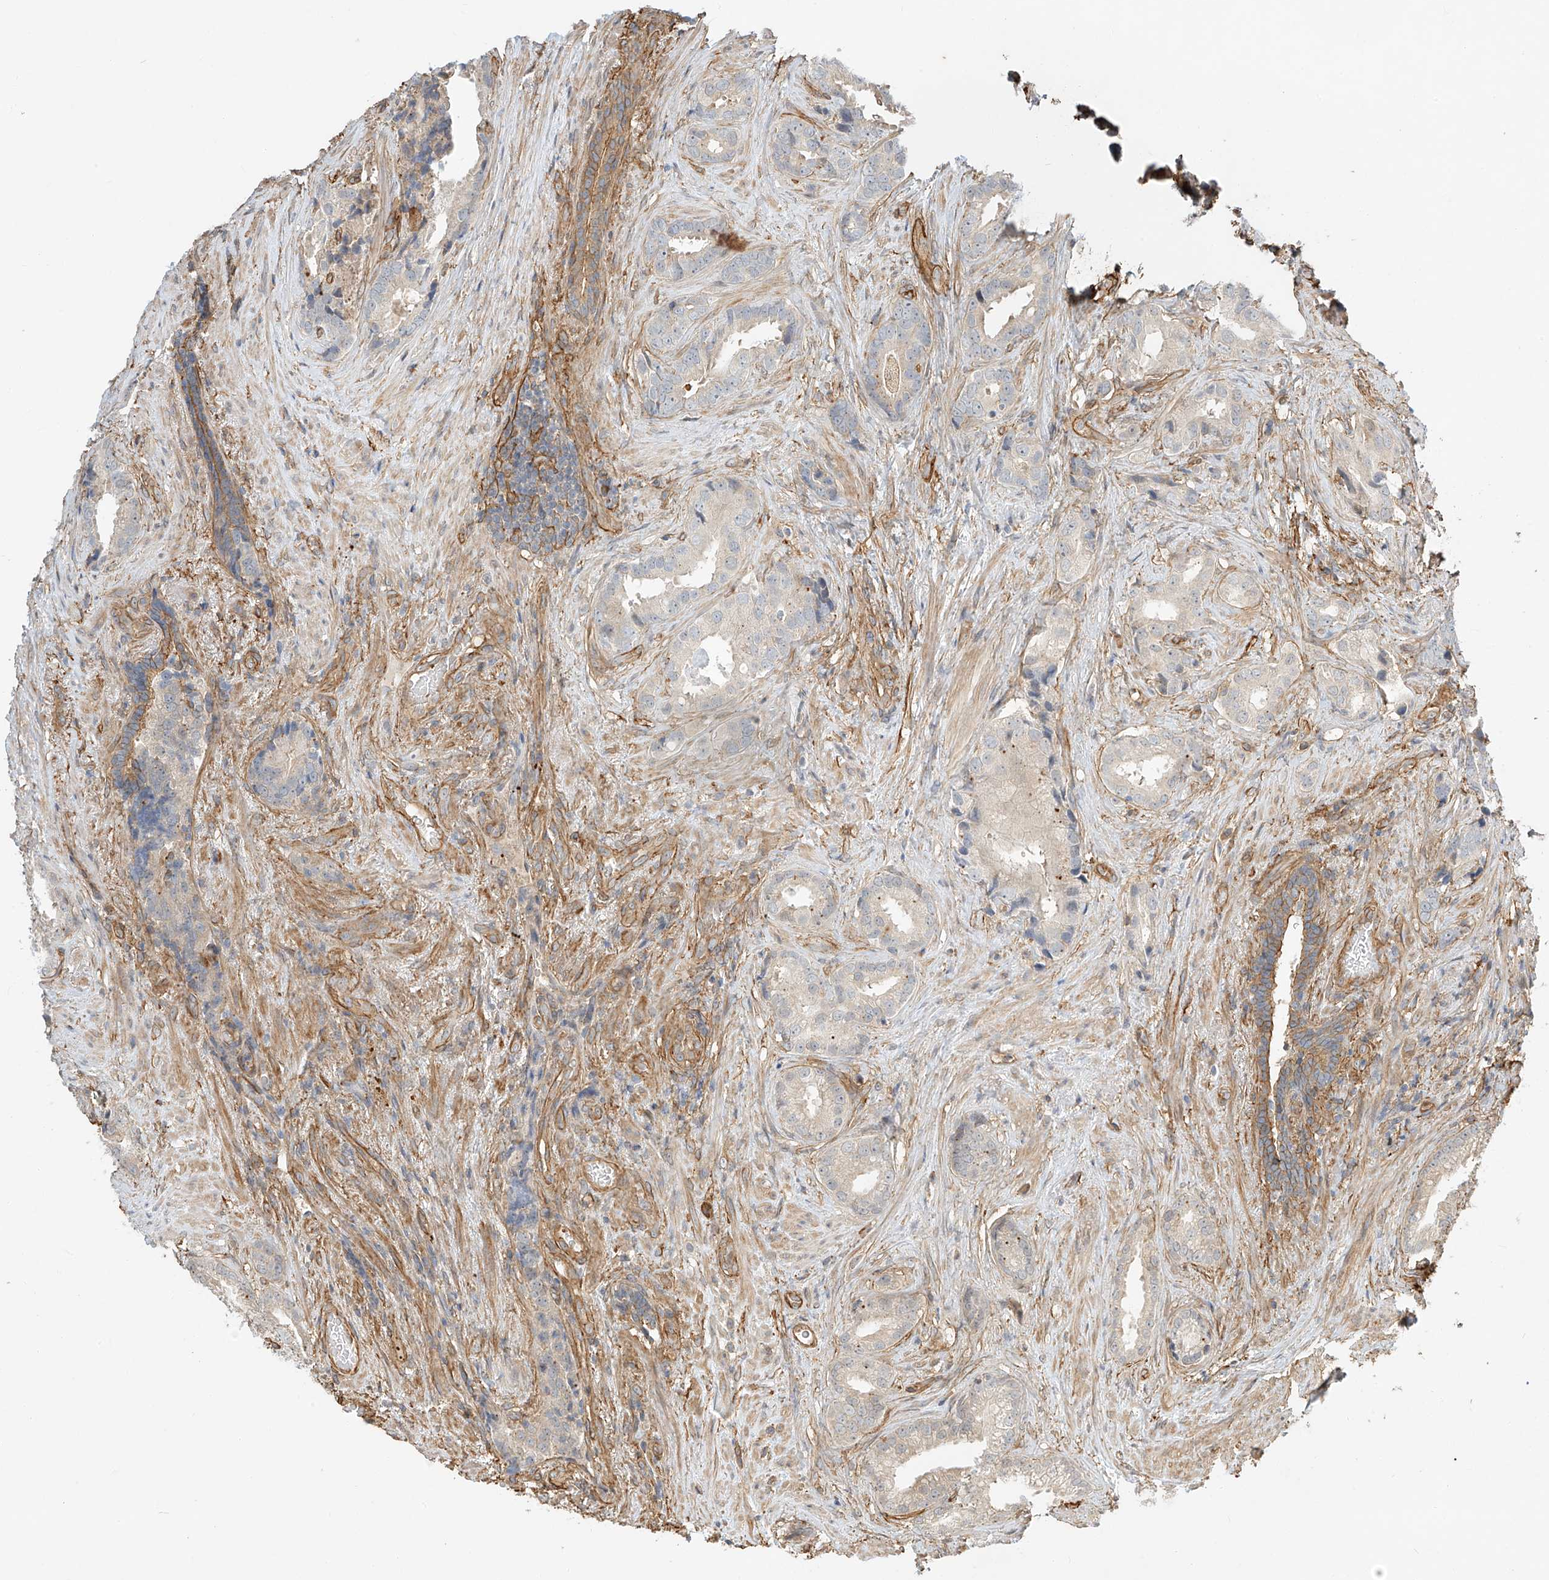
{"staining": {"intensity": "negative", "quantity": "none", "location": "none"}, "tissue": "prostate cancer", "cell_type": "Tumor cells", "image_type": "cancer", "snomed": [{"axis": "morphology", "description": "Adenocarcinoma, Low grade"}, {"axis": "topography", "description": "Prostate"}], "caption": "Tumor cells are negative for brown protein staining in low-grade adenocarcinoma (prostate).", "gene": "CSMD3", "patient": {"sex": "male", "age": 71}}